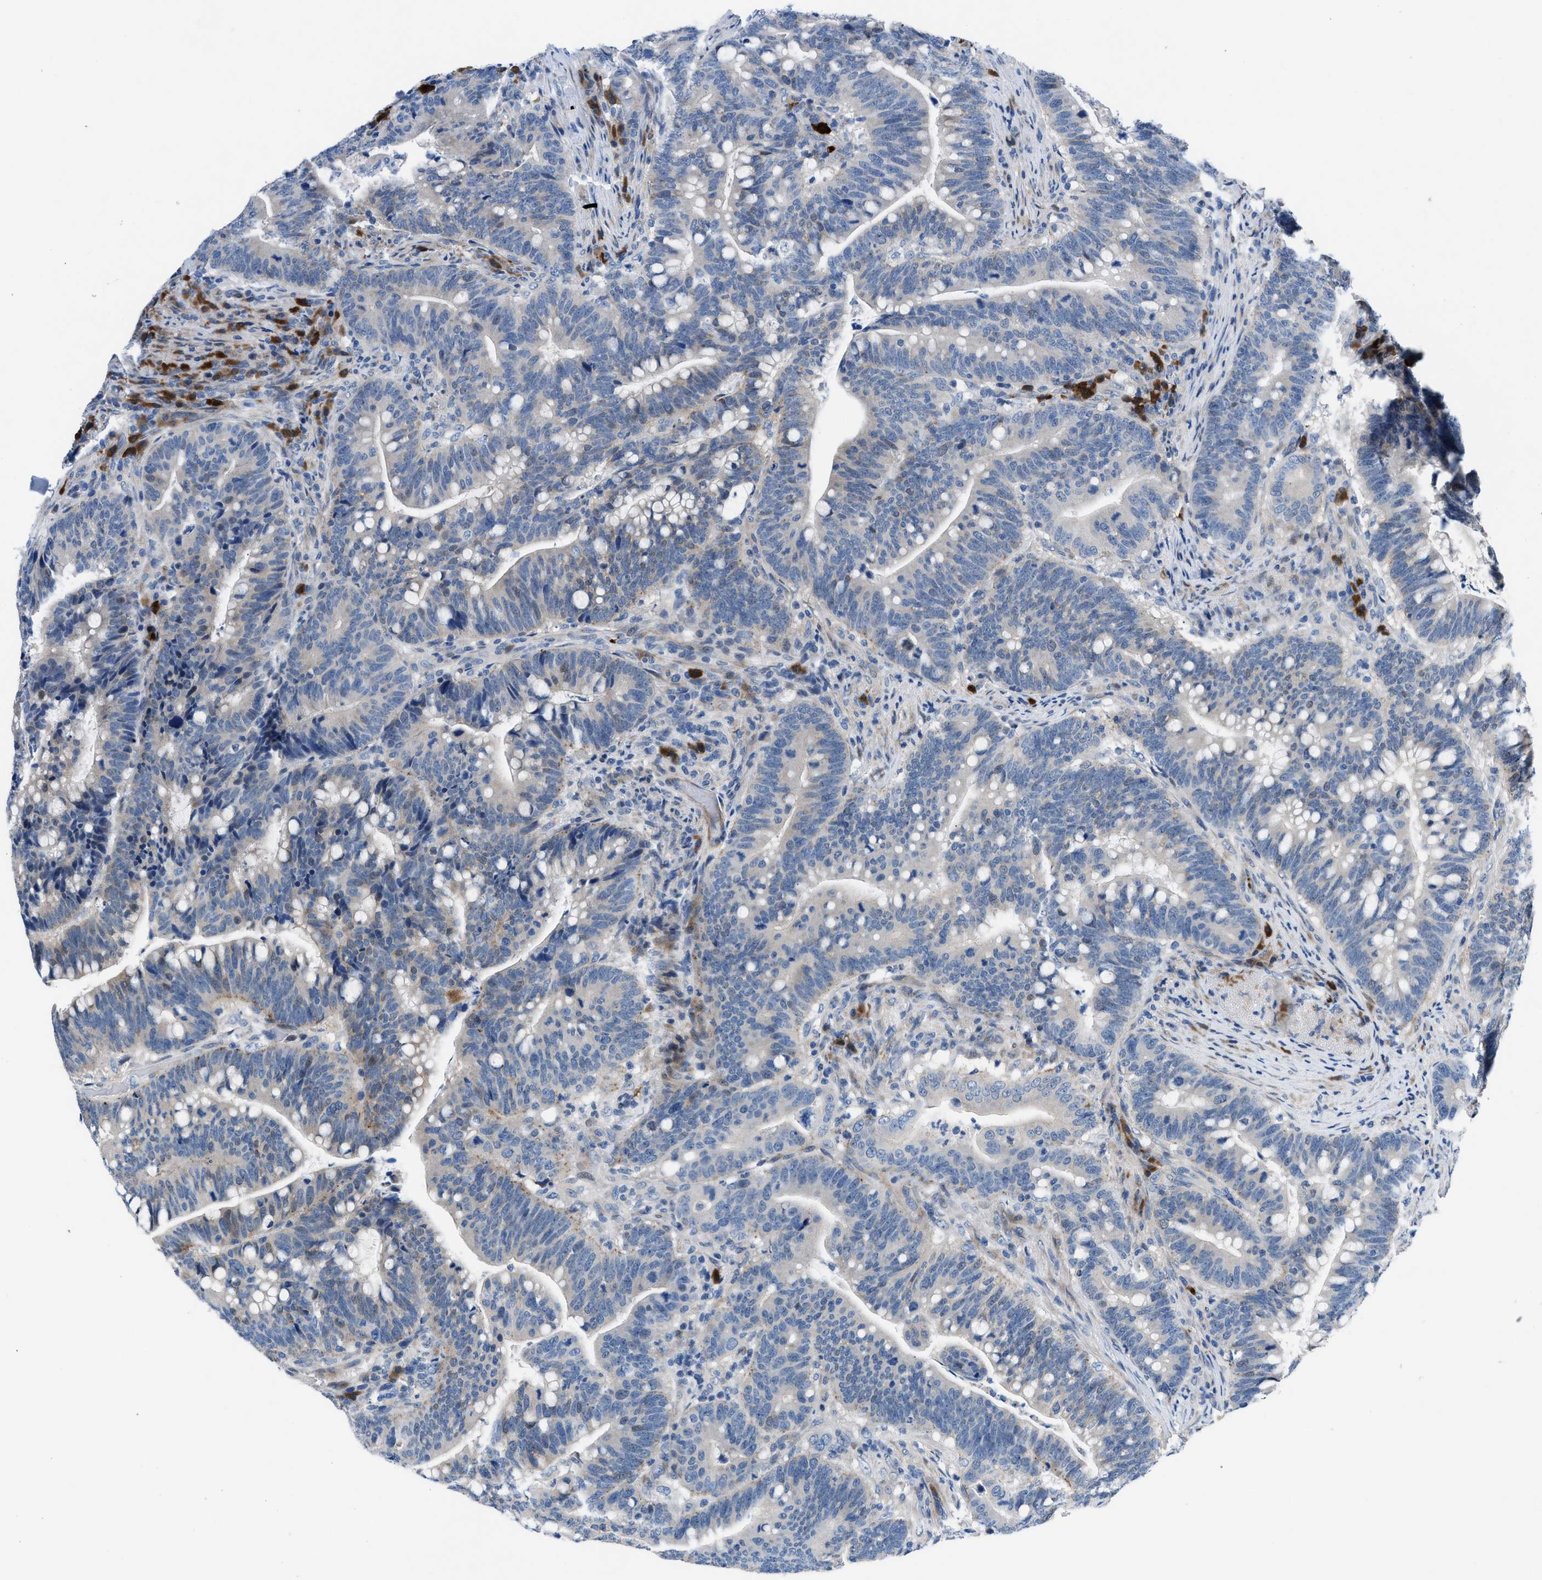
{"staining": {"intensity": "negative", "quantity": "none", "location": "none"}, "tissue": "colorectal cancer", "cell_type": "Tumor cells", "image_type": "cancer", "snomed": [{"axis": "morphology", "description": "Normal tissue, NOS"}, {"axis": "morphology", "description": "Adenocarcinoma, NOS"}, {"axis": "topography", "description": "Colon"}], "caption": "High power microscopy photomicrograph of an immunohistochemistry (IHC) image of colorectal cancer (adenocarcinoma), revealing no significant staining in tumor cells.", "gene": "UAP1", "patient": {"sex": "female", "age": 66}}